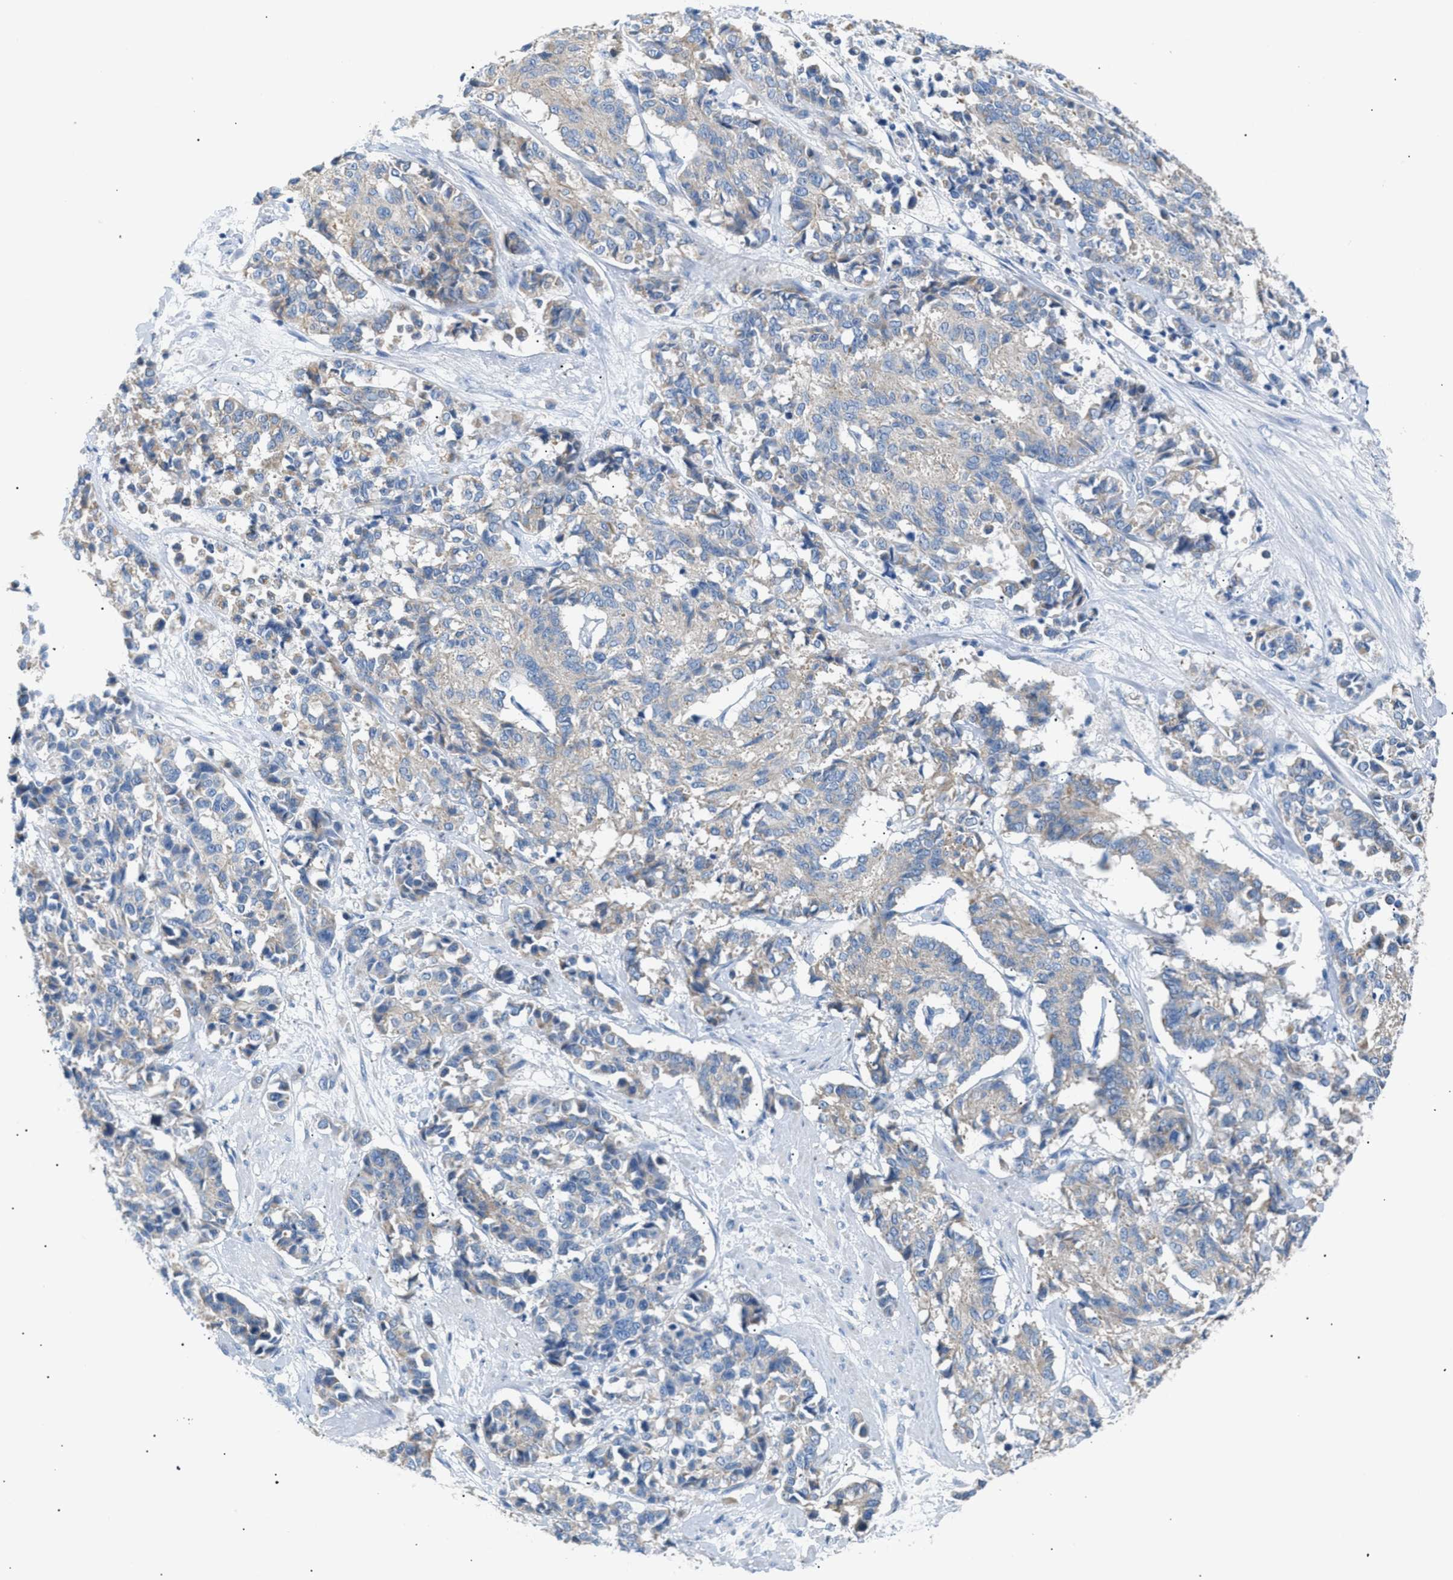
{"staining": {"intensity": "negative", "quantity": "none", "location": "none"}, "tissue": "cervical cancer", "cell_type": "Tumor cells", "image_type": "cancer", "snomed": [{"axis": "morphology", "description": "Squamous cell carcinoma, NOS"}, {"axis": "topography", "description": "Cervix"}], "caption": "Histopathology image shows no significant protein expression in tumor cells of cervical cancer.", "gene": "ILDR1", "patient": {"sex": "female", "age": 35}}